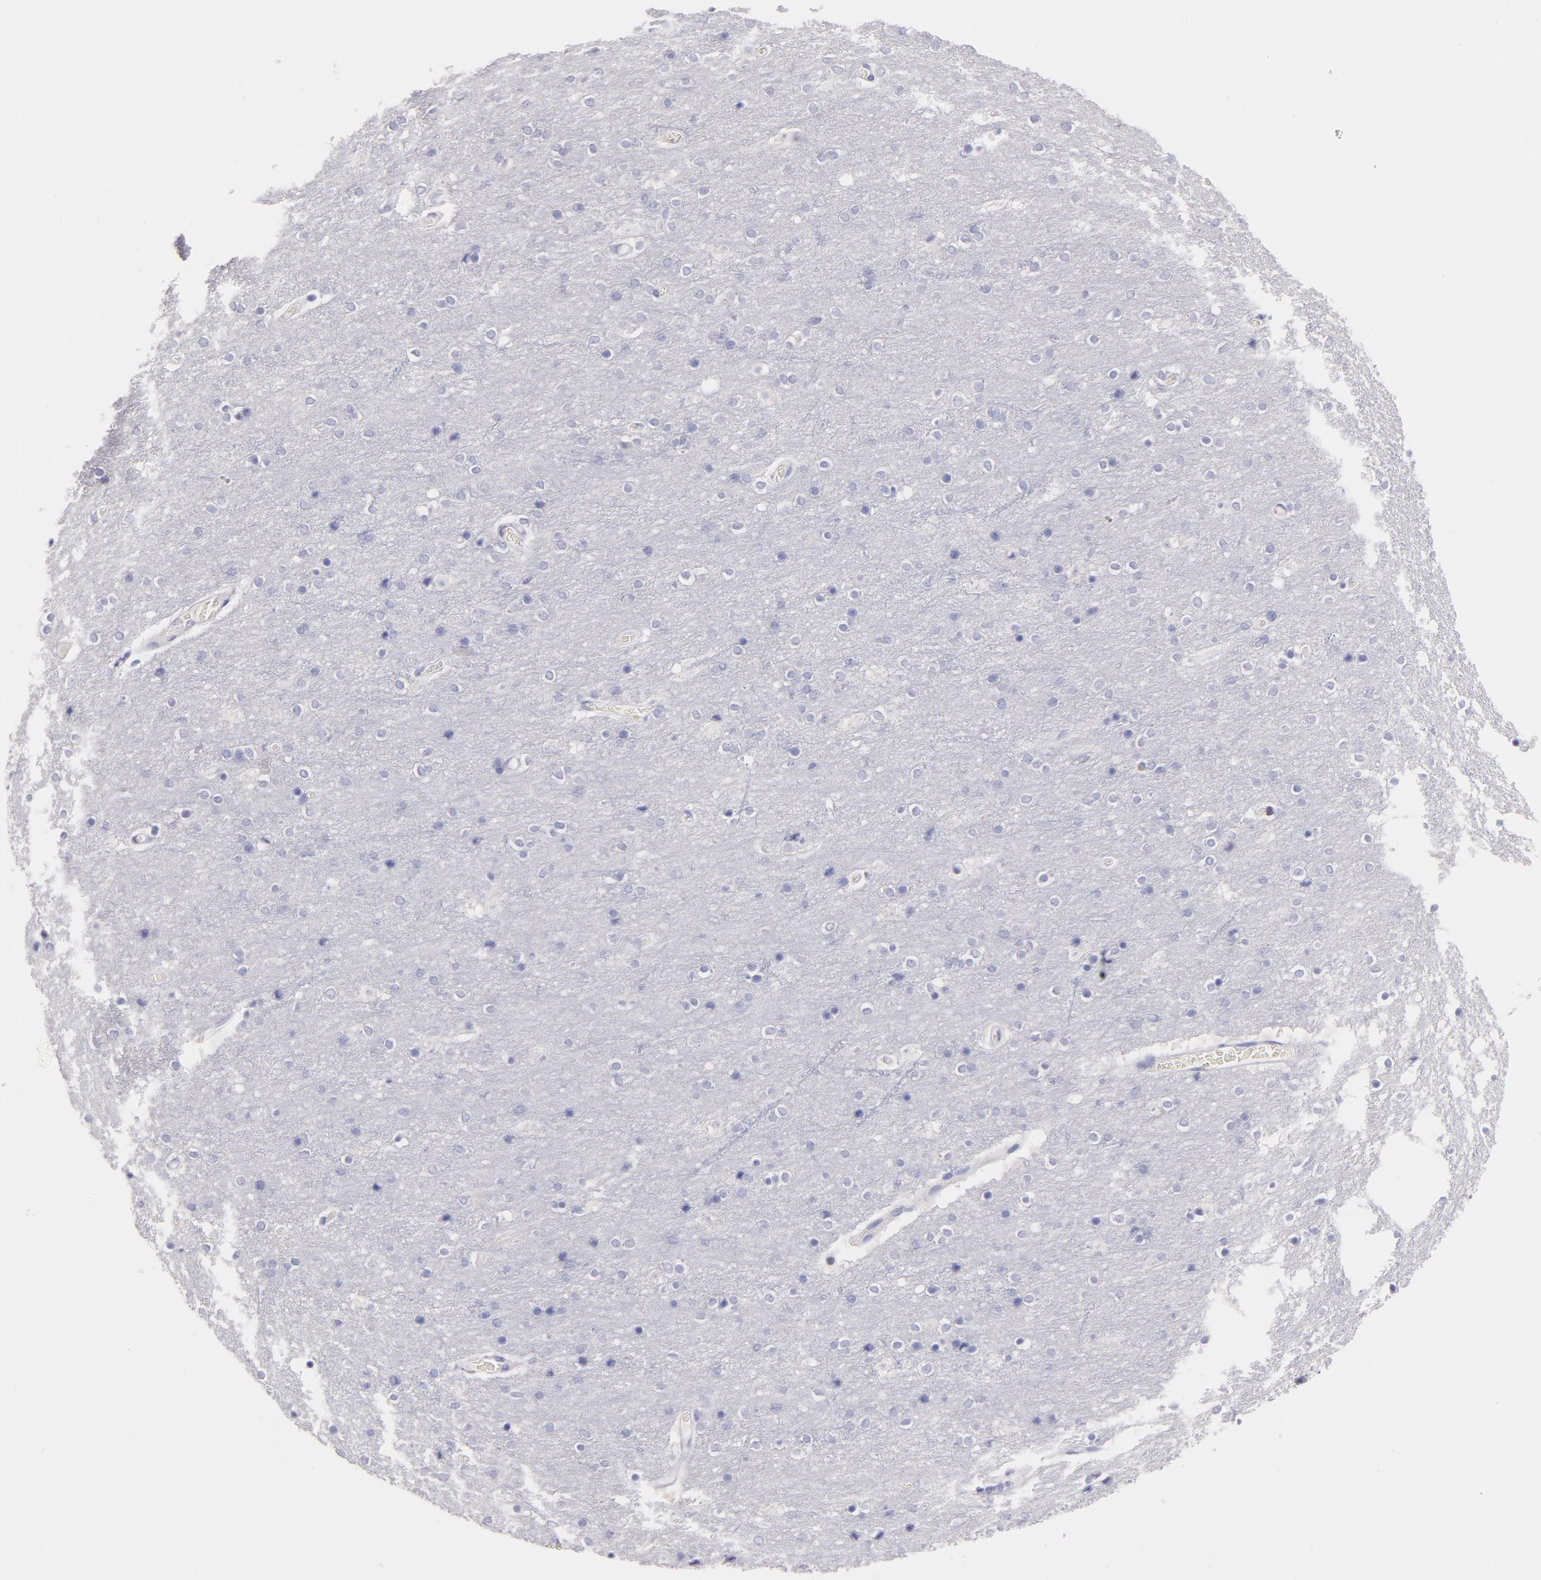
{"staining": {"intensity": "negative", "quantity": "none", "location": "none"}, "tissue": "cerebral cortex", "cell_type": "Endothelial cells", "image_type": "normal", "snomed": [{"axis": "morphology", "description": "Normal tissue, NOS"}, {"axis": "topography", "description": "Cerebral cortex"}], "caption": "This is an IHC photomicrograph of unremarkable cerebral cortex. There is no positivity in endothelial cells.", "gene": "CD44", "patient": {"sex": "female", "age": 54}}